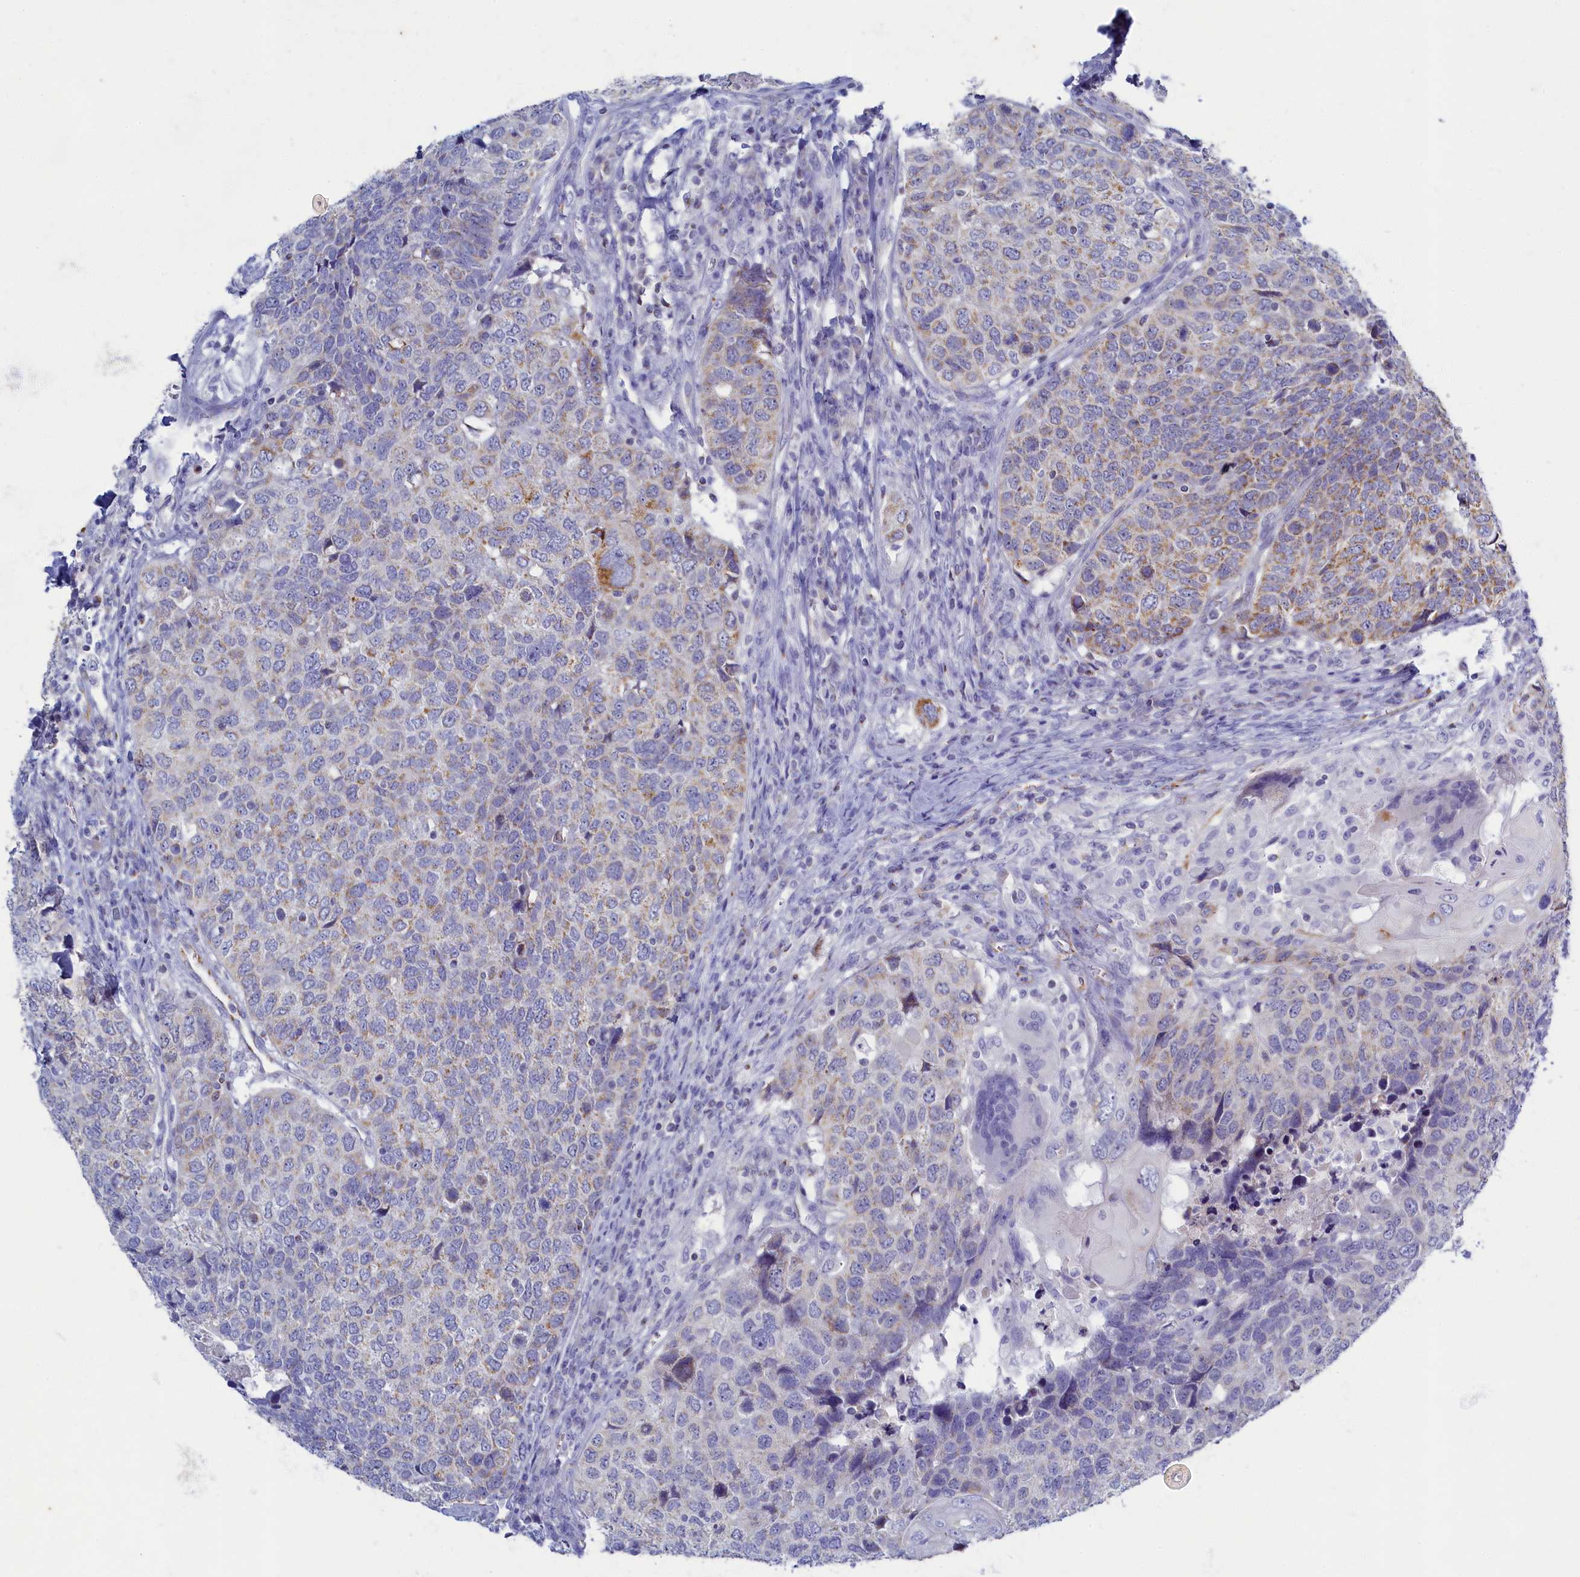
{"staining": {"intensity": "moderate", "quantity": "<25%", "location": "cytoplasmic/membranous"}, "tissue": "head and neck cancer", "cell_type": "Tumor cells", "image_type": "cancer", "snomed": [{"axis": "morphology", "description": "Squamous cell carcinoma, NOS"}, {"axis": "topography", "description": "Head-Neck"}], "caption": "High-magnification brightfield microscopy of head and neck cancer (squamous cell carcinoma) stained with DAB (3,3'-diaminobenzidine) (brown) and counterstained with hematoxylin (blue). tumor cells exhibit moderate cytoplasmic/membranous positivity is present in approximately<25% of cells.", "gene": "OCIAD2", "patient": {"sex": "male", "age": 66}}